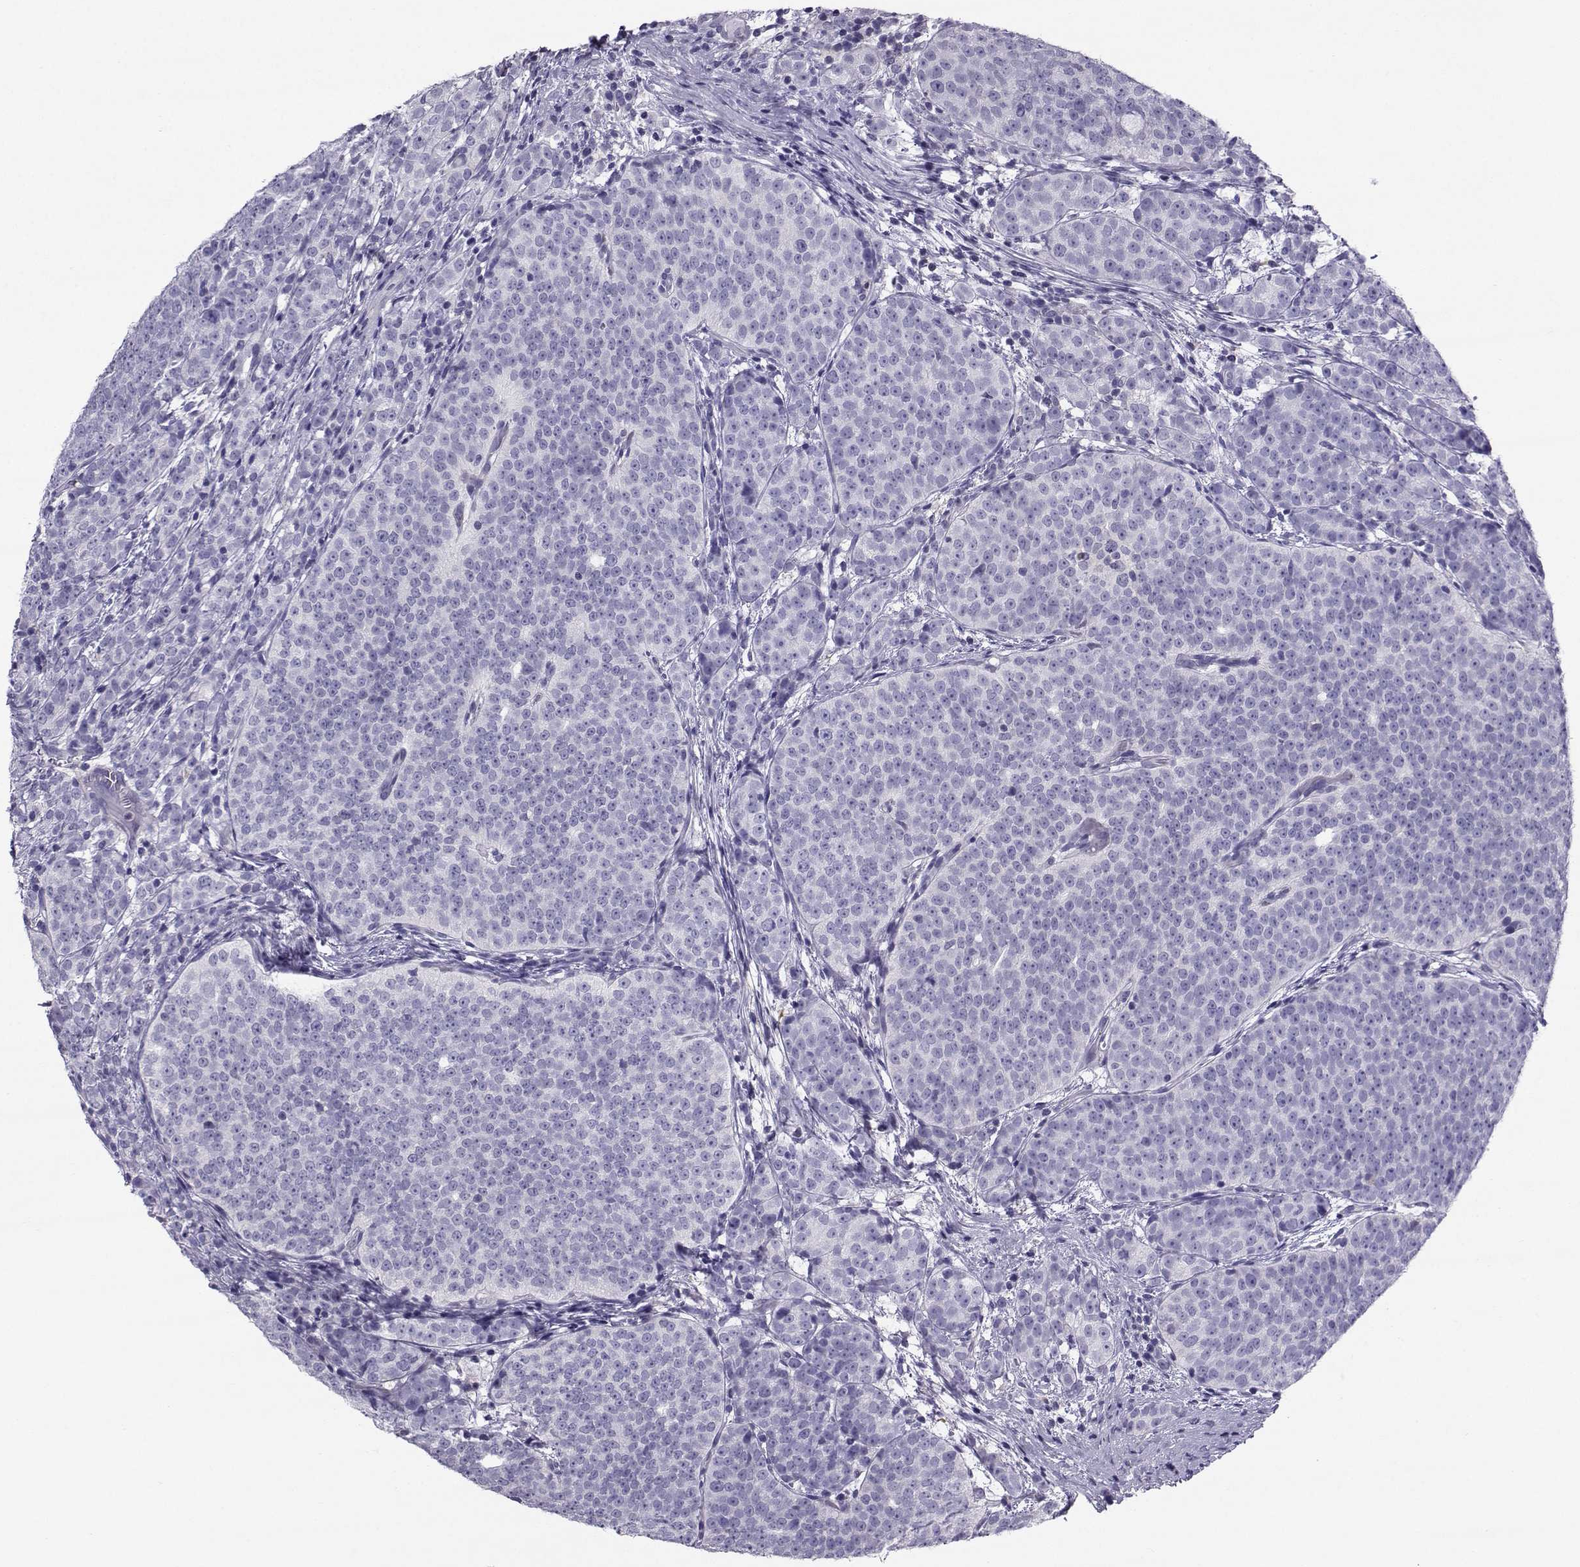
{"staining": {"intensity": "negative", "quantity": "none", "location": "none"}, "tissue": "prostate cancer", "cell_type": "Tumor cells", "image_type": "cancer", "snomed": [{"axis": "morphology", "description": "Adenocarcinoma, High grade"}, {"axis": "topography", "description": "Prostate"}], "caption": "Immunohistochemical staining of prostate cancer shows no significant staining in tumor cells. (Stains: DAB (3,3'-diaminobenzidine) IHC with hematoxylin counter stain, Microscopy: brightfield microscopy at high magnification).", "gene": "PGK1", "patient": {"sex": "male", "age": 53}}